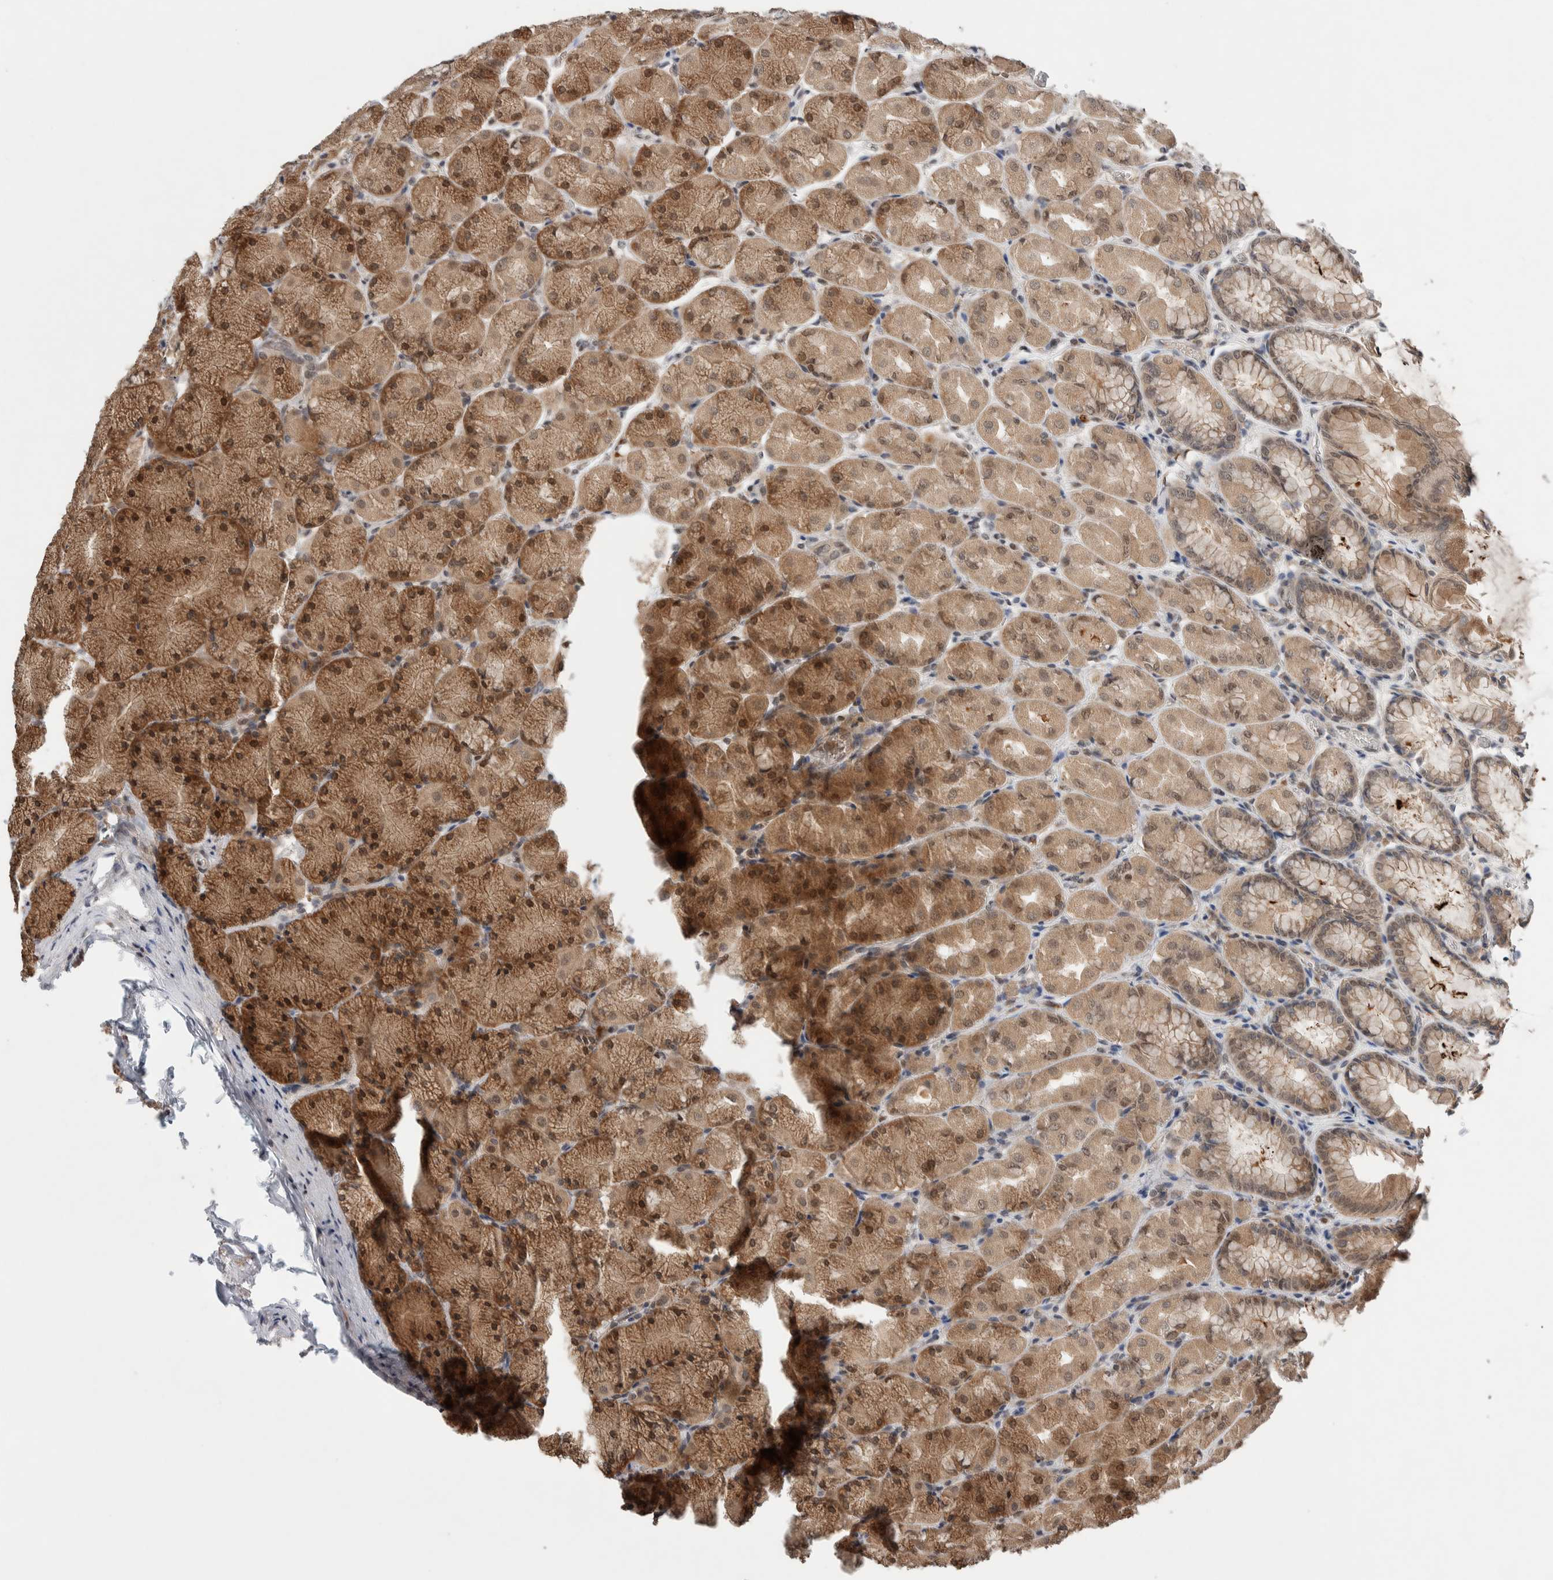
{"staining": {"intensity": "moderate", "quantity": ">75%", "location": "cytoplasmic/membranous,nuclear"}, "tissue": "stomach", "cell_type": "Glandular cells", "image_type": "normal", "snomed": [{"axis": "morphology", "description": "Normal tissue, NOS"}, {"axis": "topography", "description": "Stomach, upper"}], "caption": "Glandular cells display medium levels of moderate cytoplasmic/membranous,nuclear expression in approximately >75% of cells in normal human stomach.", "gene": "KCNK1", "patient": {"sex": "female", "age": 56}}